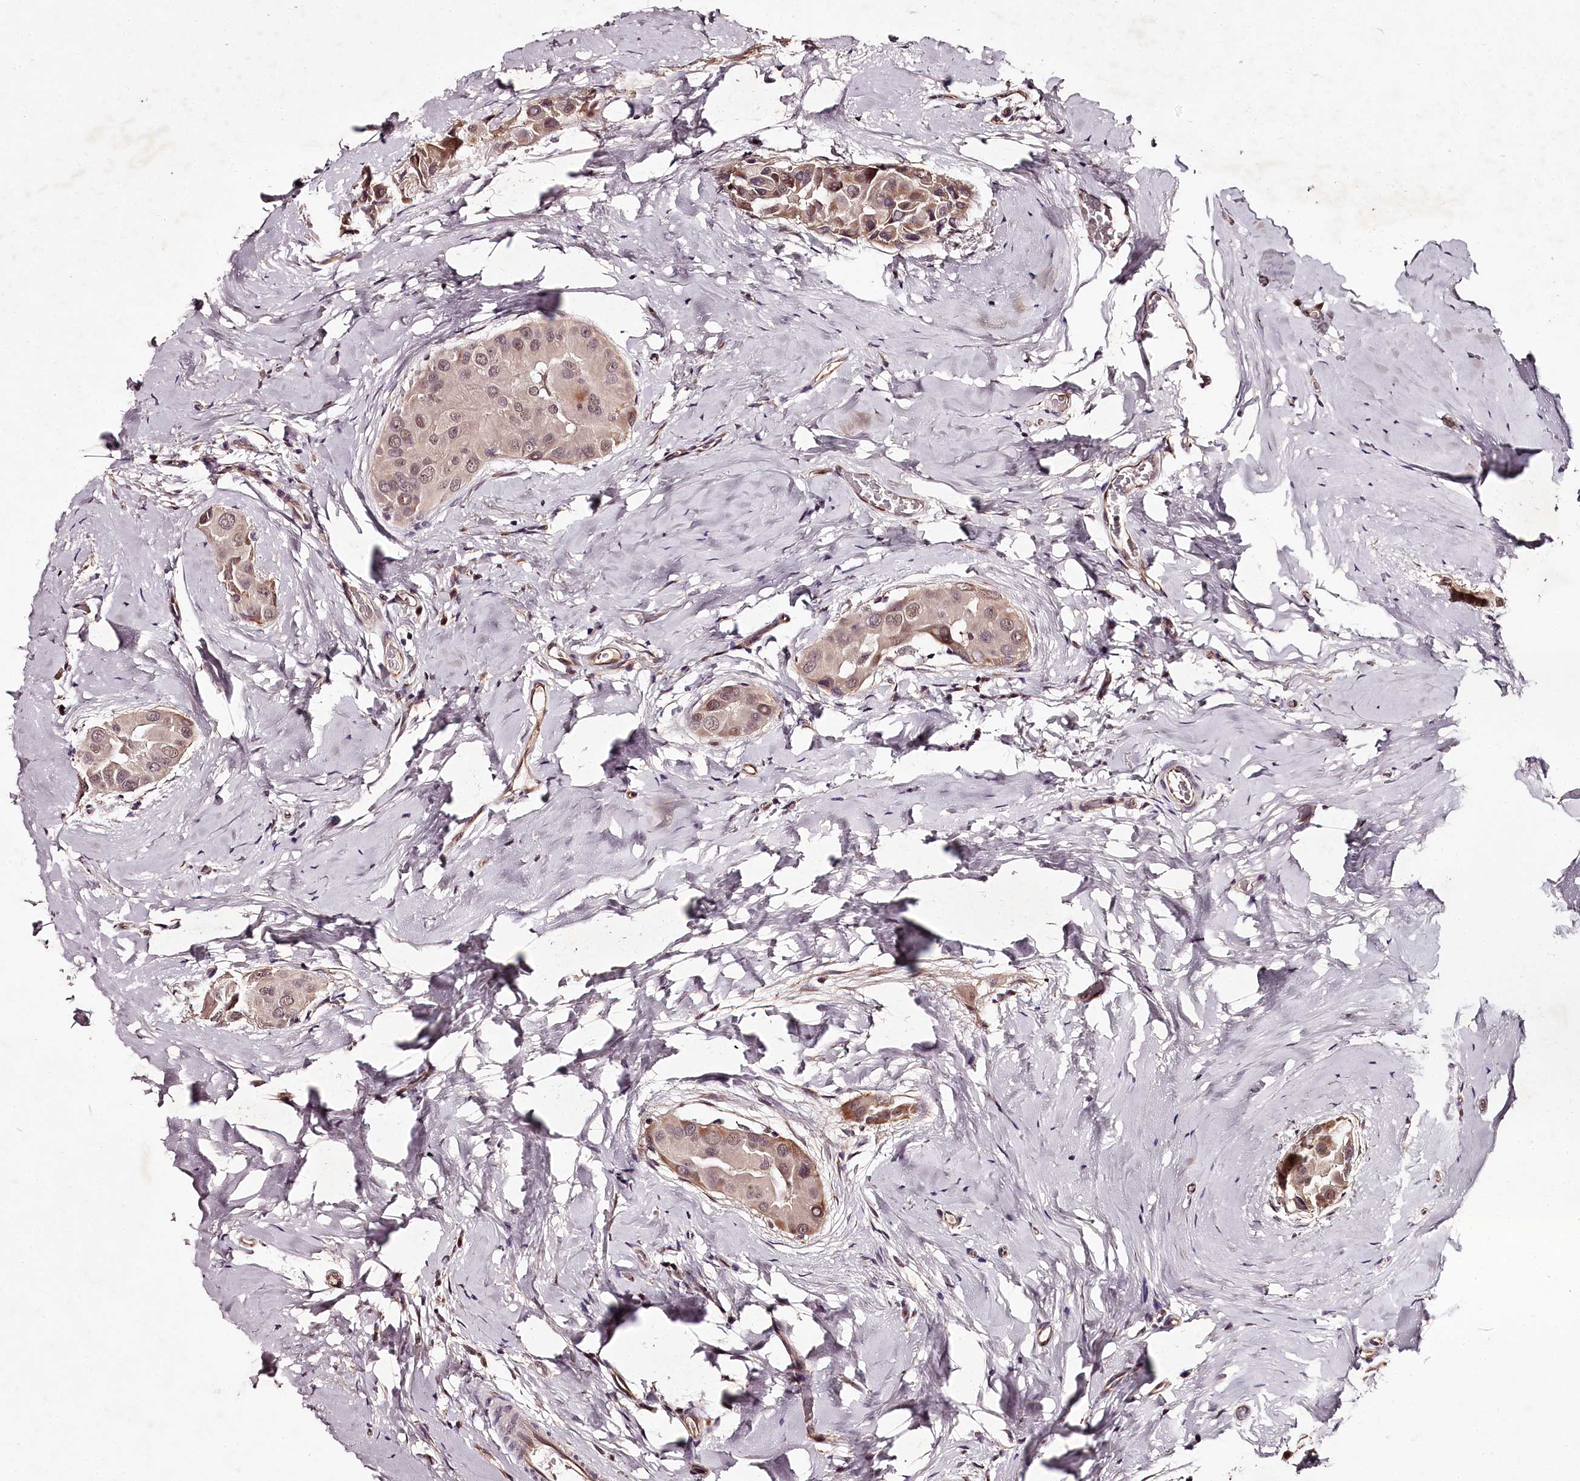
{"staining": {"intensity": "moderate", "quantity": "25%-75%", "location": "cytoplasmic/membranous,nuclear"}, "tissue": "thyroid cancer", "cell_type": "Tumor cells", "image_type": "cancer", "snomed": [{"axis": "morphology", "description": "Papillary adenocarcinoma, NOS"}, {"axis": "topography", "description": "Thyroid gland"}], "caption": "Papillary adenocarcinoma (thyroid) was stained to show a protein in brown. There is medium levels of moderate cytoplasmic/membranous and nuclear staining in about 25%-75% of tumor cells.", "gene": "MAML3", "patient": {"sex": "male", "age": 33}}